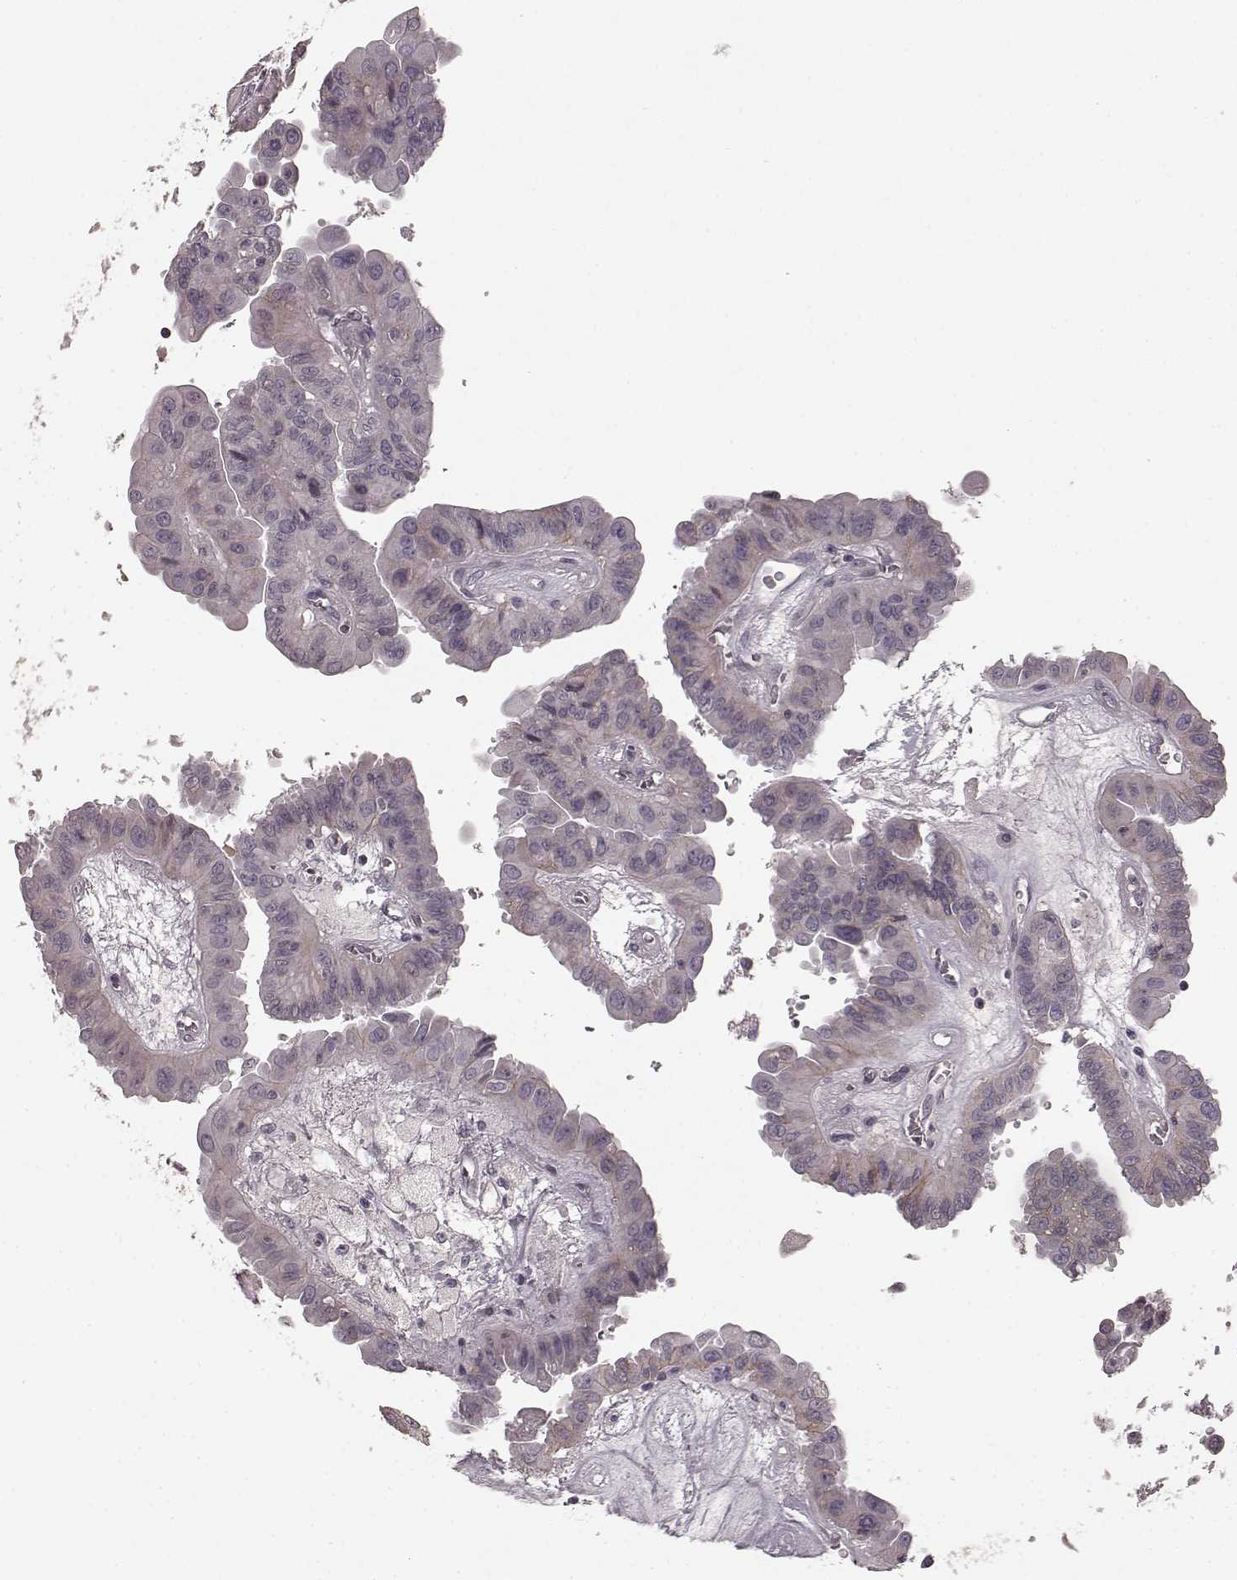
{"staining": {"intensity": "negative", "quantity": "none", "location": "none"}, "tissue": "thyroid cancer", "cell_type": "Tumor cells", "image_type": "cancer", "snomed": [{"axis": "morphology", "description": "Papillary adenocarcinoma, NOS"}, {"axis": "topography", "description": "Thyroid gland"}], "caption": "This photomicrograph is of papillary adenocarcinoma (thyroid) stained with immunohistochemistry (IHC) to label a protein in brown with the nuclei are counter-stained blue. There is no positivity in tumor cells.", "gene": "PRKCE", "patient": {"sex": "female", "age": 37}}